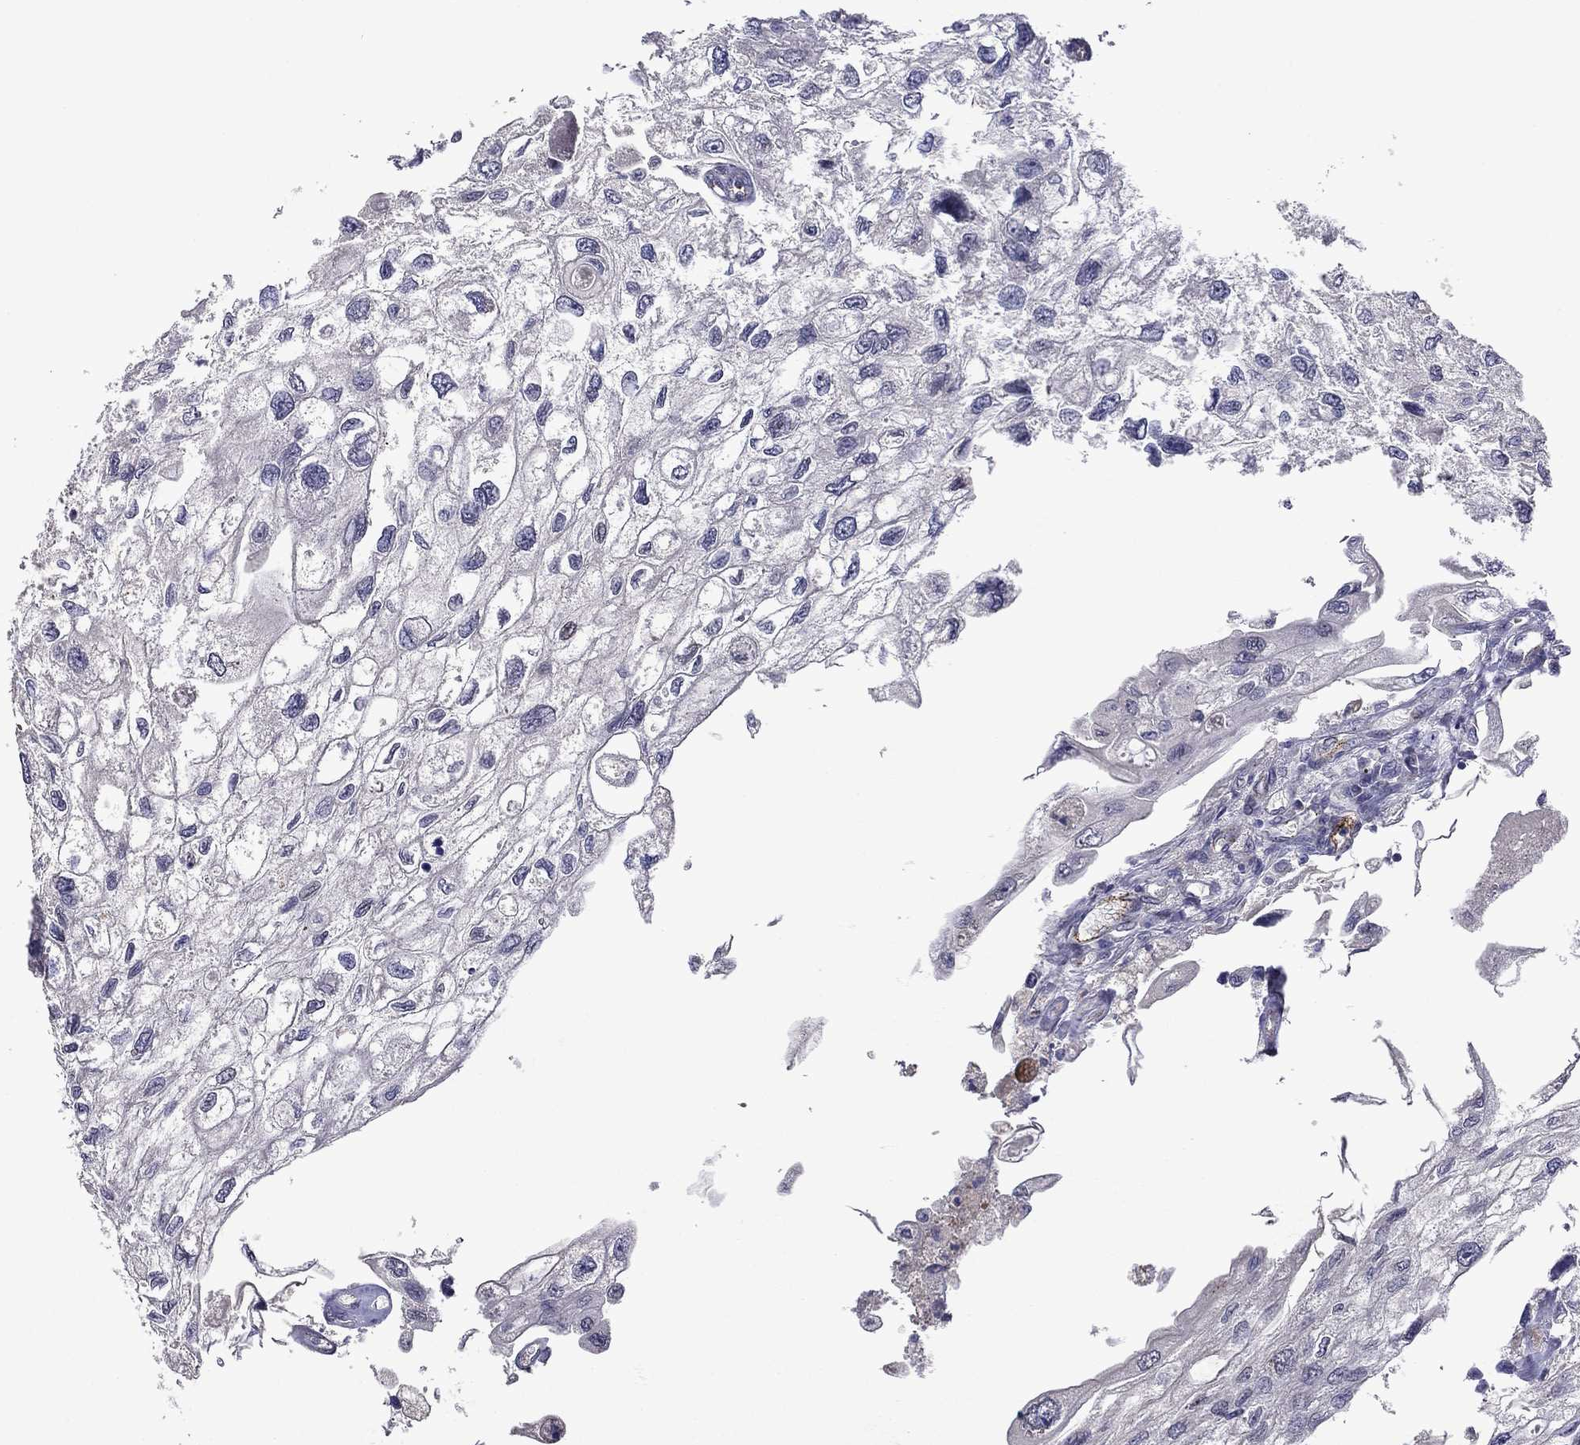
{"staining": {"intensity": "negative", "quantity": "none", "location": "none"}, "tissue": "urothelial cancer", "cell_type": "Tumor cells", "image_type": "cancer", "snomed": [{"axis": "morphology", "description": "Urothelial carcinoma, High grade"}, {"axis": "topography", "description": "Urinary bladder"}], "caption": "IHC image of urothelial cancer stained for a protein (brown), which reveals no staining in tumor cells.", "gene": "SLITRK1", "patient": {"sex": "male", "age": 59}}